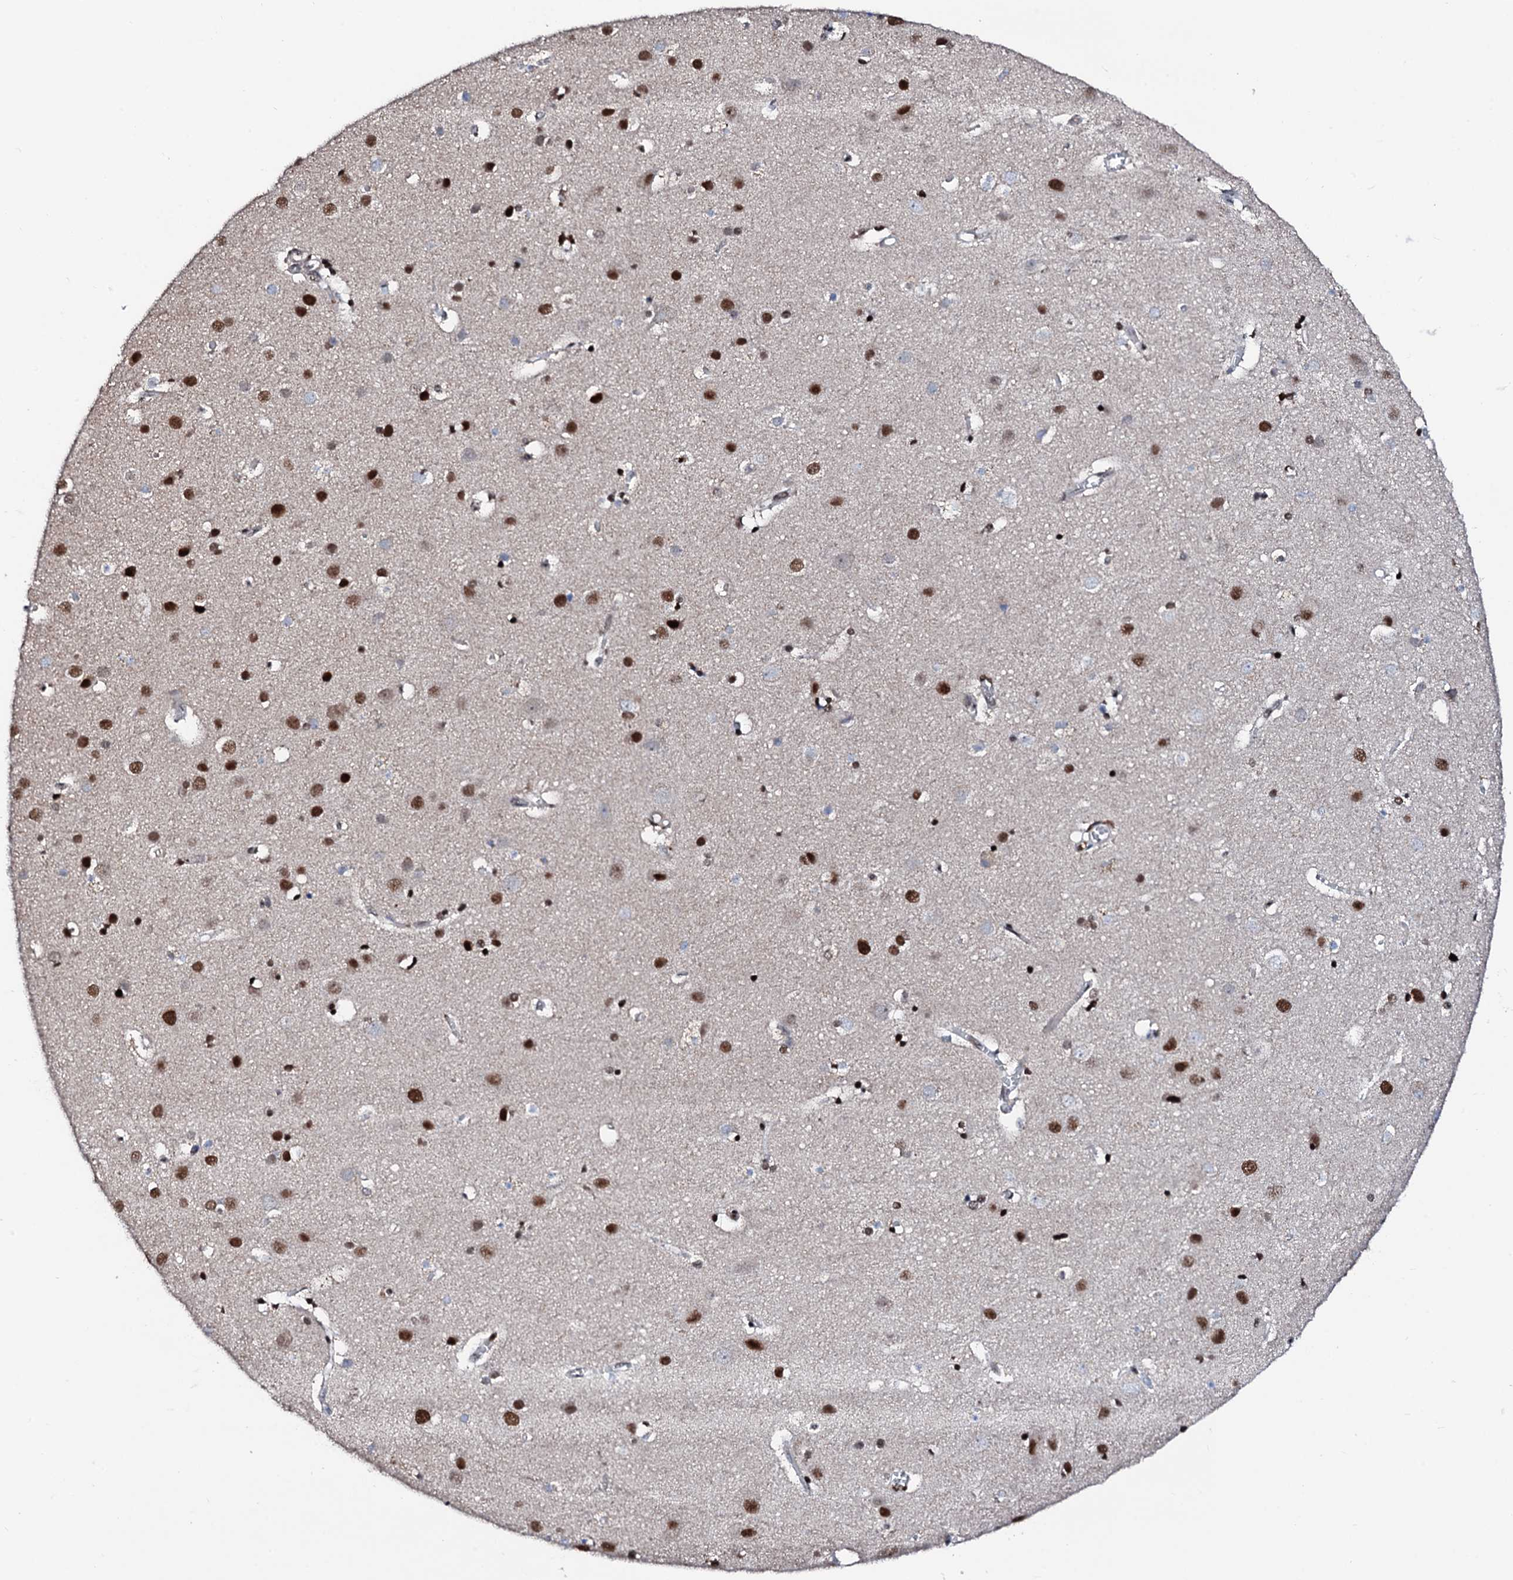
{"staining": {"intensity": "weak", "quantity": "<25%", "location": "cytoplasmic/membranous"}, "tissue": "cerebral cortex", "cell_type": "Endothelial cells", "image_type": "normal", "snomed": [{"axis": "morphology", "description": "Normal tissue, NOS"}, {"axis": "topography", "description": "Cerebral cortex"}], "caption": "This is a histopathology image of IHC staining of benign cerebral cortex, which shows no positivity in endothelial cells. Brightfield microscopy of immunohistochemistry (IHC) stained with DAB (brown) and hematoxylin (blue), captured at high magnification.", "gene": "KIF18A", "patient": {"sex": "male", "age": 54}}